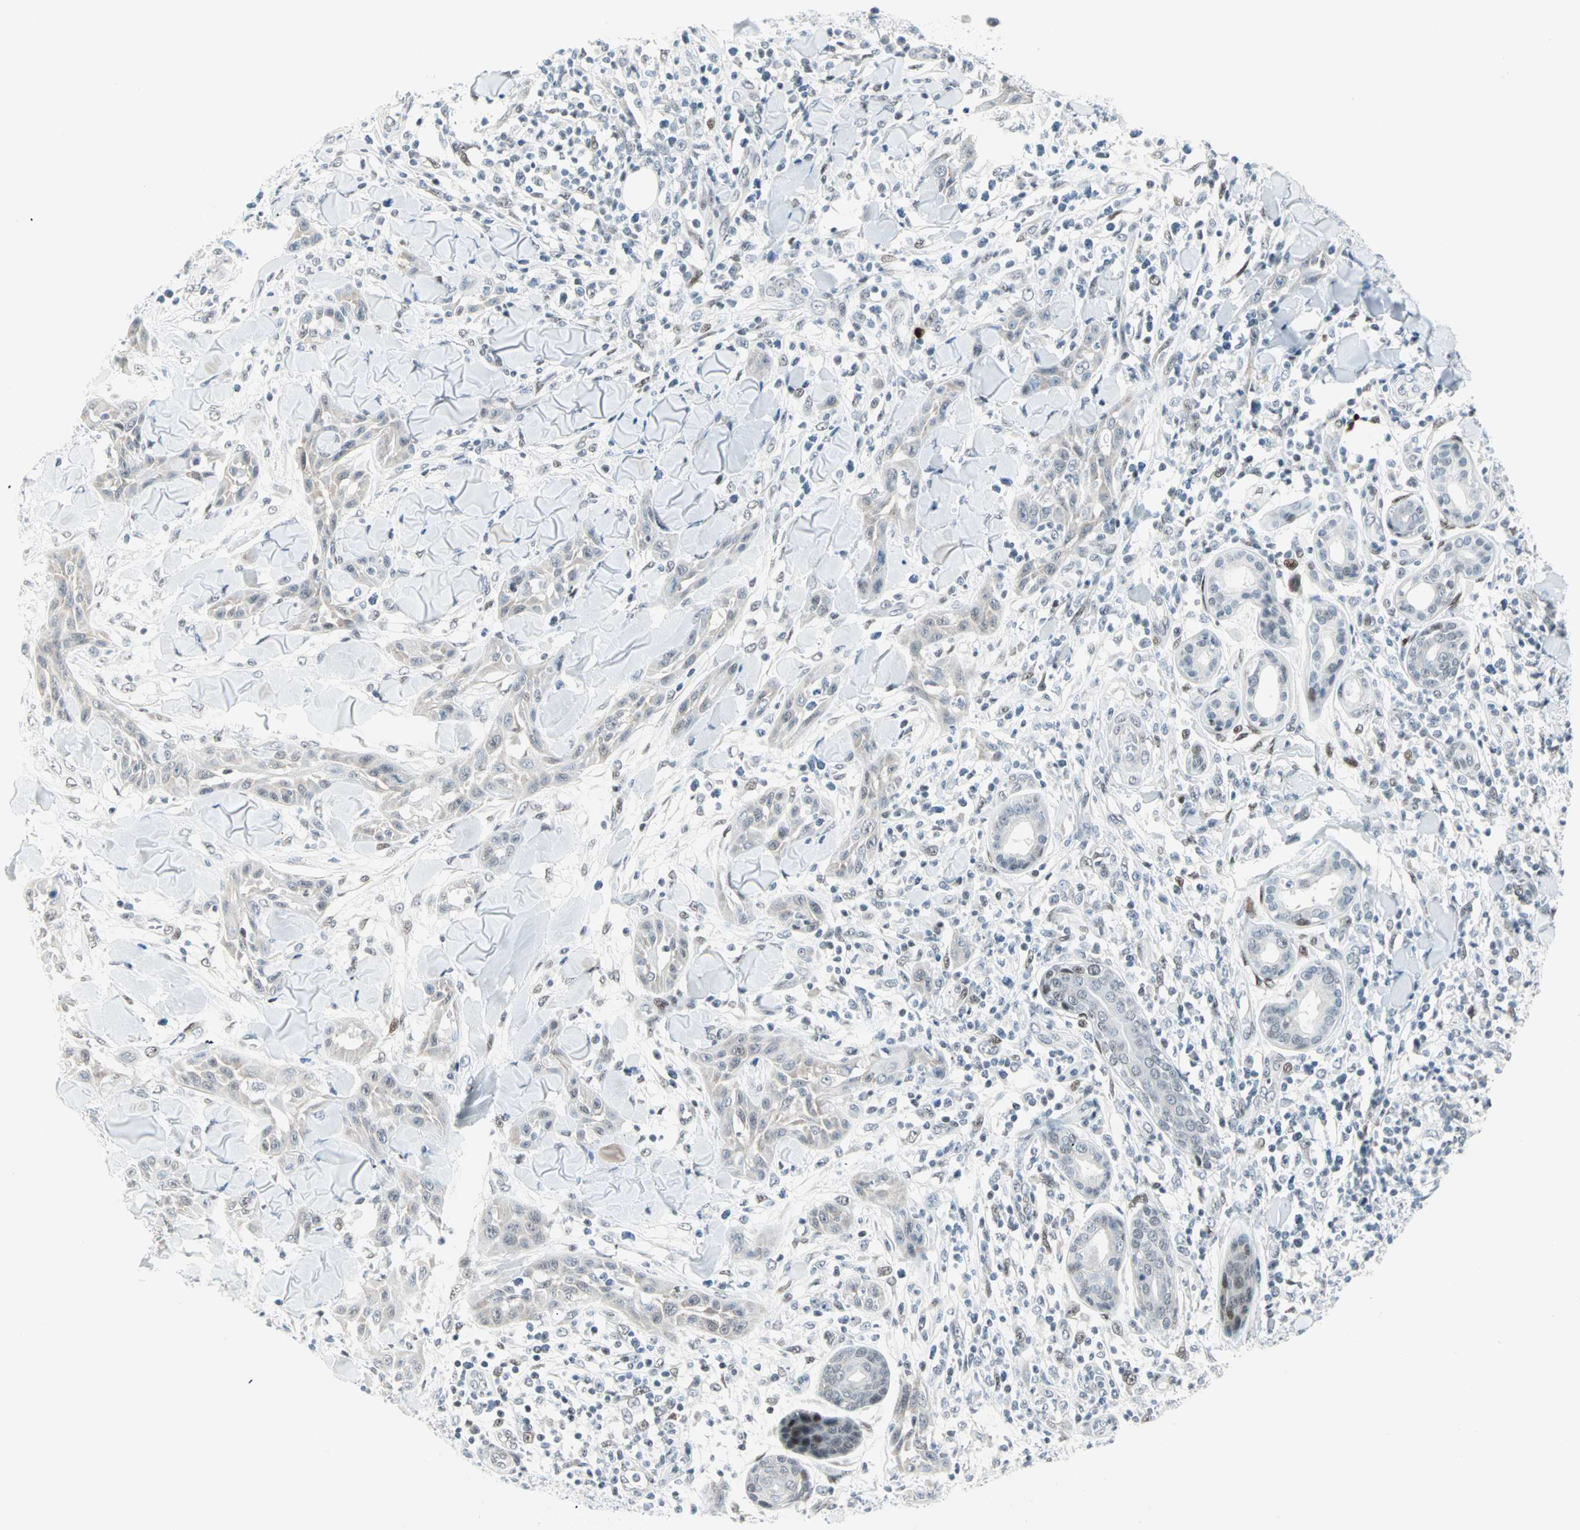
{"staining": {"intensity": "negative", "quantity": "none", "location": "none"}, "tissue": "skin cancer", "cell_type": "Tumor cells", "image_type": "cancer", "snomed": [{"axis": "morphology", "description": "Squamous cell carcinoma, NOS"}, {"axis": "topography", "description": "Skin"}], "caption": "Tumor cells are negative for brown protein staining in skin squamous cell carcinoma. (DAB immunohistochemistry with hematoxylin counter stain).", "gene": "PKNOX1", "patient": {"sex": "male", "age": 24}}